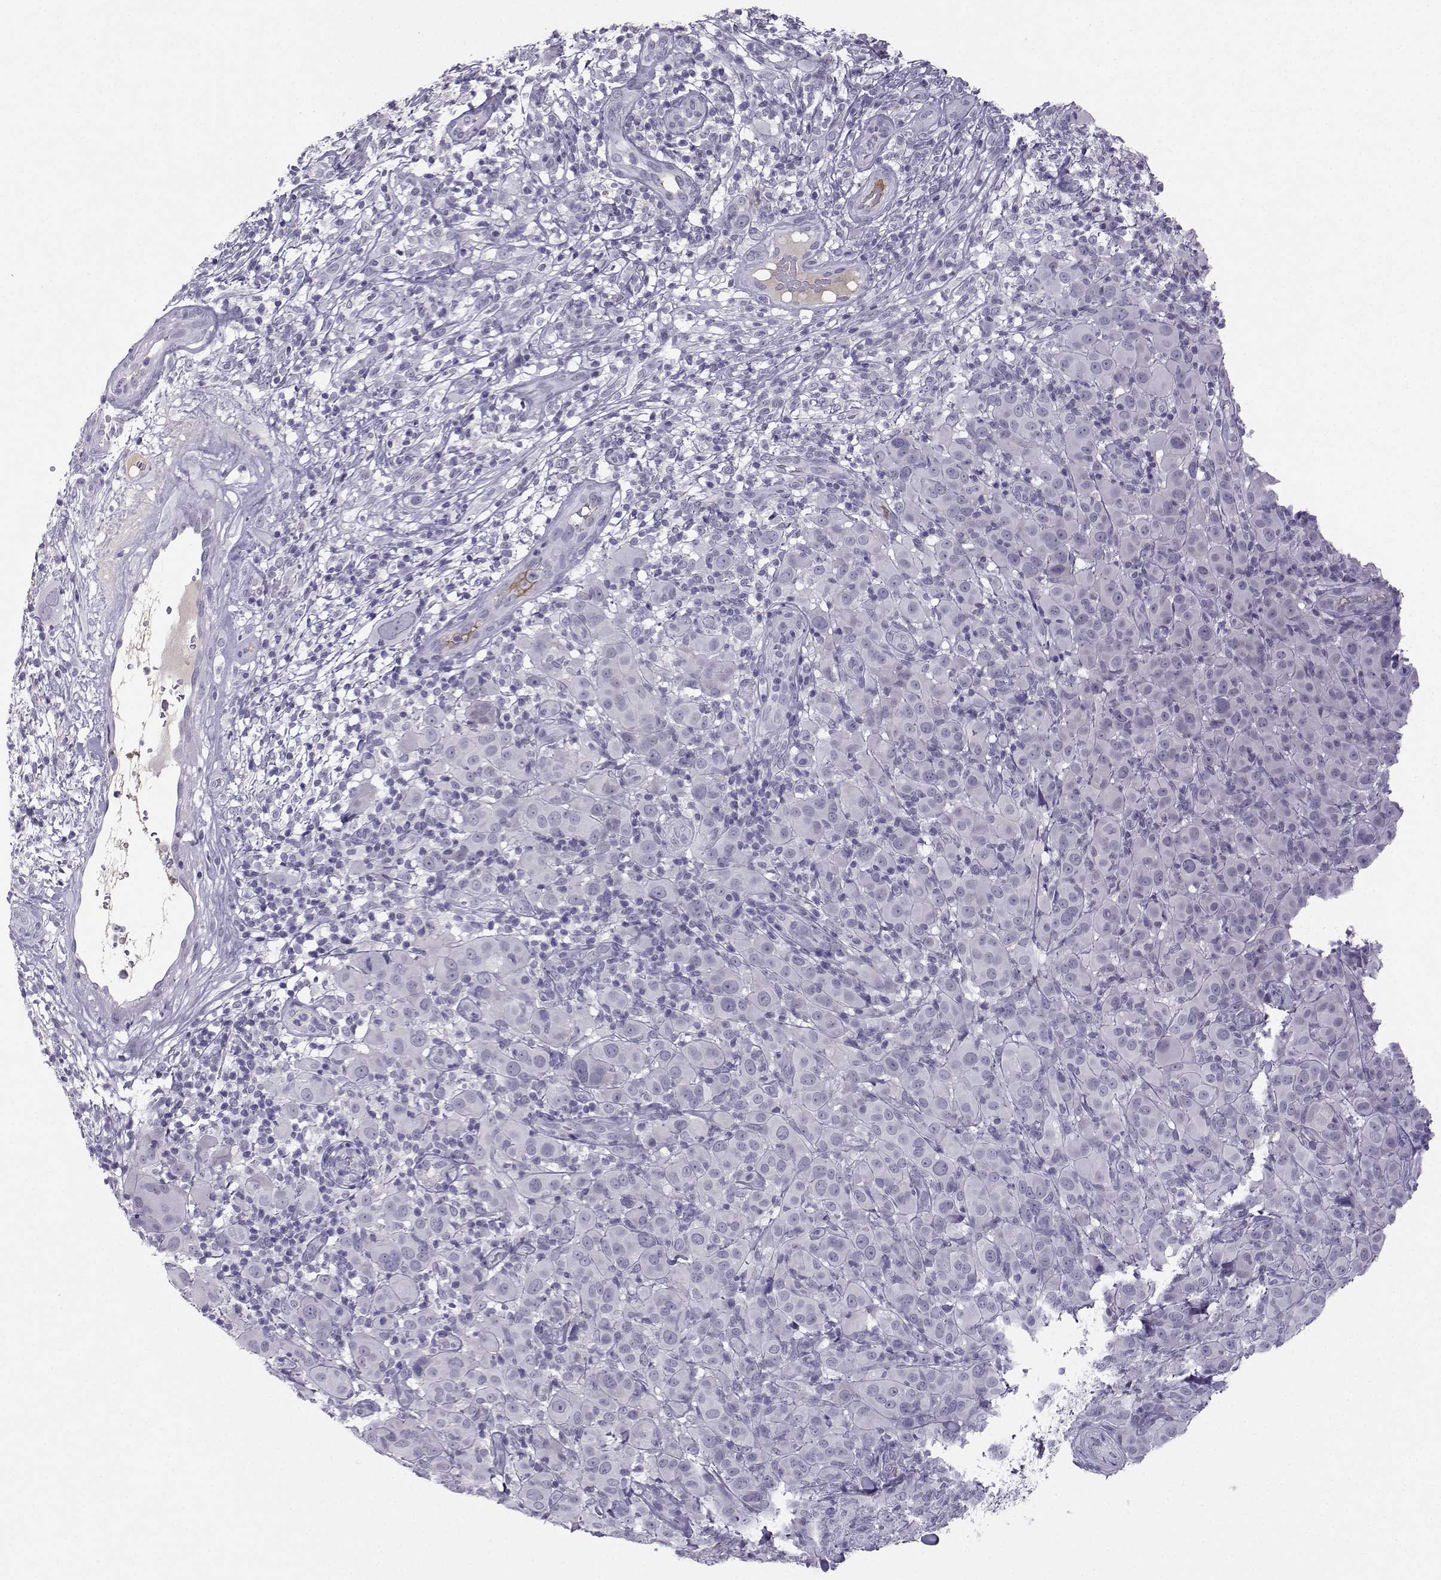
{"staining": {"intensity": "negative", "quantity": "none", "location": "none"}, "tissue": "melanoma", "cell_type": "Tumor cells", "image_type": "cancer", "snomed": [{"axis": "morphology", "description": "Malignant melanoma, NOS"}, {"axis": "topography", "description": "Skin"}], "caption": "Tumor cells show no significant staining in malignant melanoma.", "gene": "LHX1", "patient": {"sex": "female", "age": 87}}